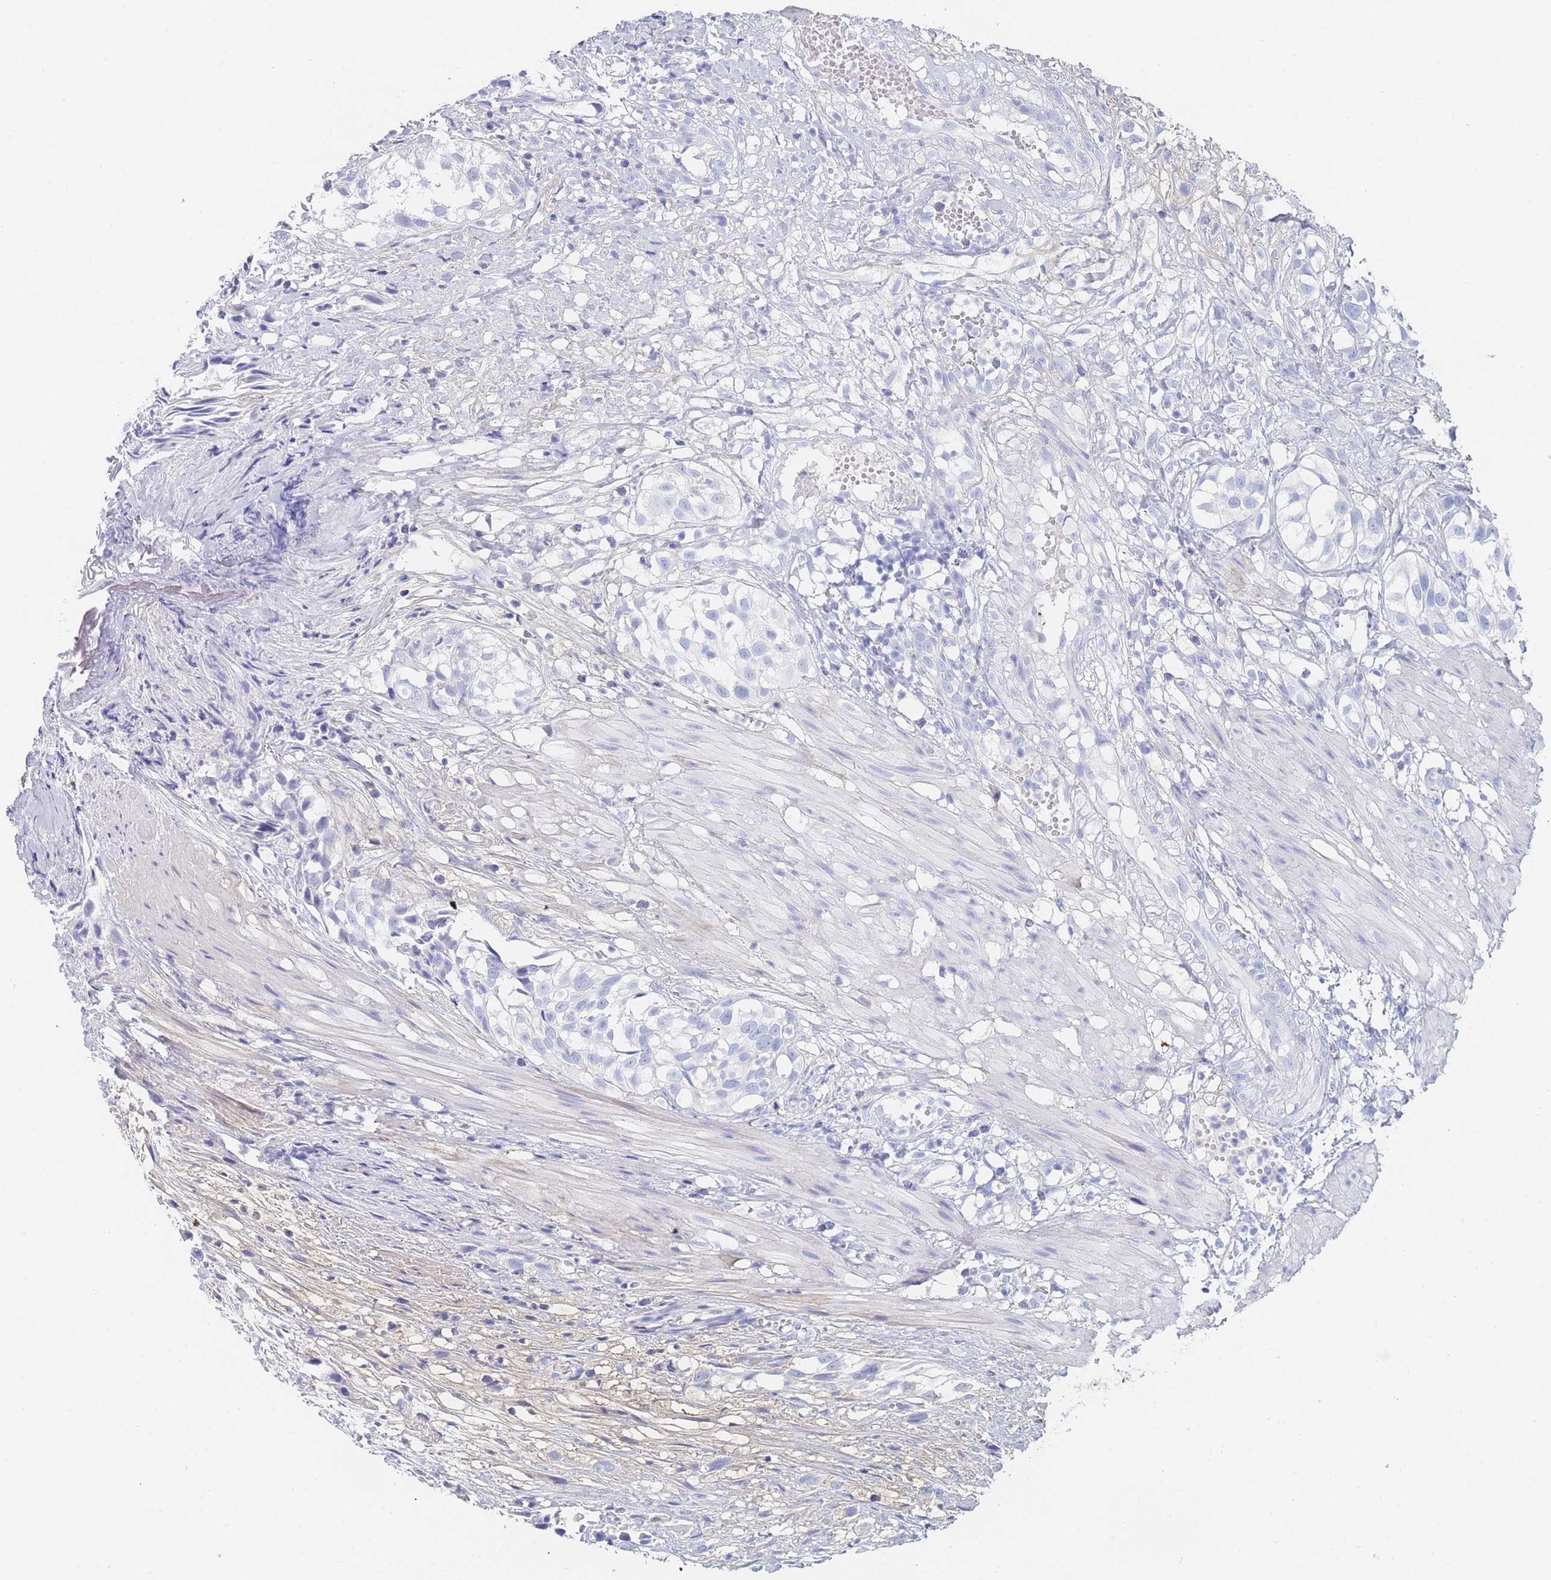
{"staining": {"intensity": "negative", "quantity": "none", "location": "none"}, "tissue": "urothelial cancer", "cell_type": "Tumor cells", "image_type": "cancer", "snomed": [{"axis": "morphology", "description": "Urothelial carcinoma, High grade"}, {"axis": "topography", "description": "Urinary bladder"}], "caption": "Human urothelial carcinoma (high-grade) stained for a protein using immunohistochemistry (IHC) reveals no expression in tumor cells.", "gene": "SLC25A35", "patient": {"sex": "male", "age": 56}}